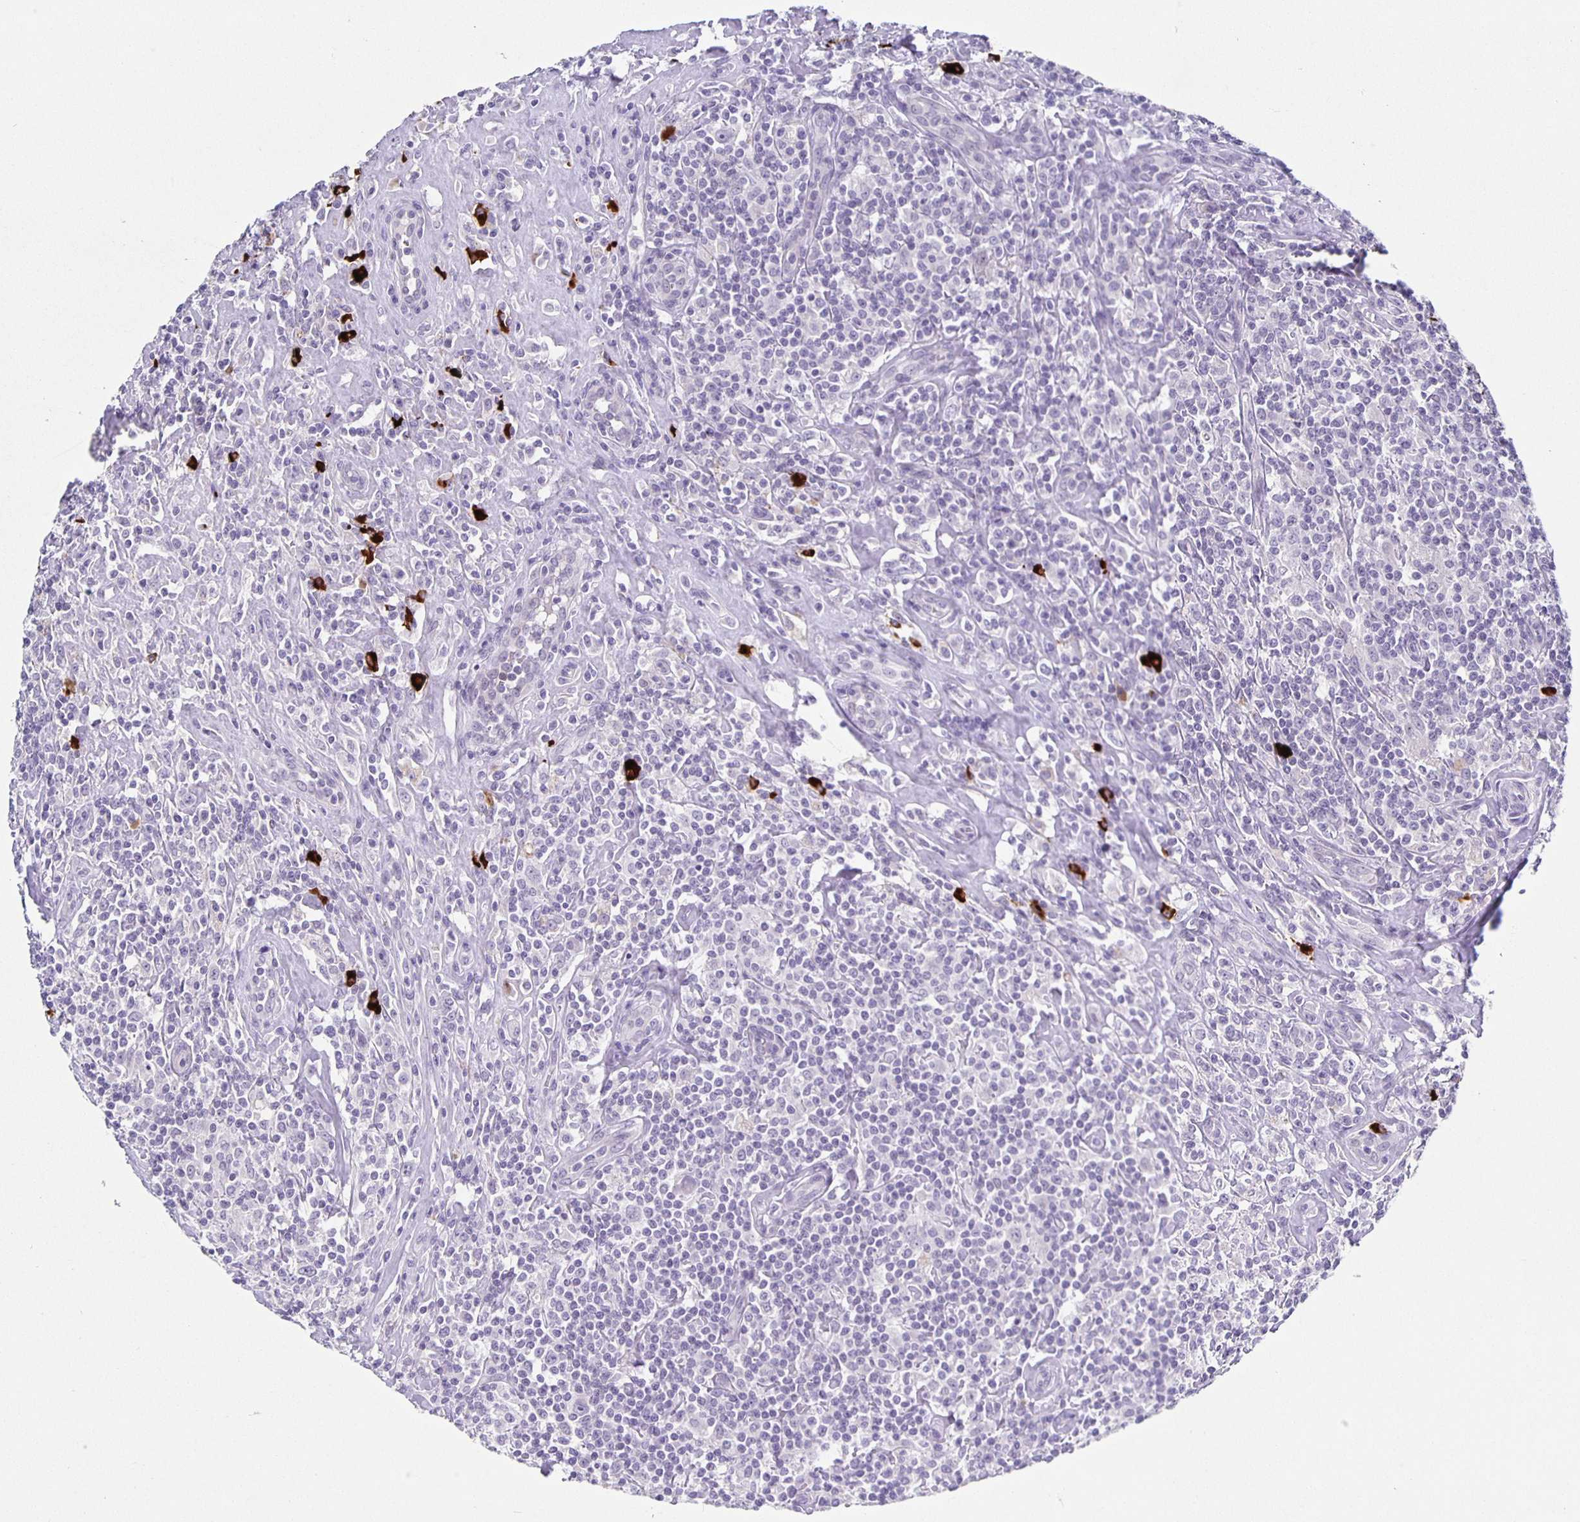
{"staining": {"intensity": "negative", "quantity": "none", "location": "none"}, "tissue": "lymphoma", "cell_type": "Tumor cells", "image_type": "cancer", "snomed": [{"axis": "morphology", "description": "Hodgkin's disease, NOS"}, {"axis": "morphology", "description": "Hodgkin's lymphoma, nodular sclerosis"}, {"axis": "topography", "description": "Lymph node"}], "caption": "DAB immunohistochemical staining of lymphoma demonstrates no significant staining in tumor cells. The staining is performed using DAB brown chromogen with nuclei counter-stained in using hematoxylin.", "gene": "CARNS1", "patient": {"sex": "female", "age": 10}}